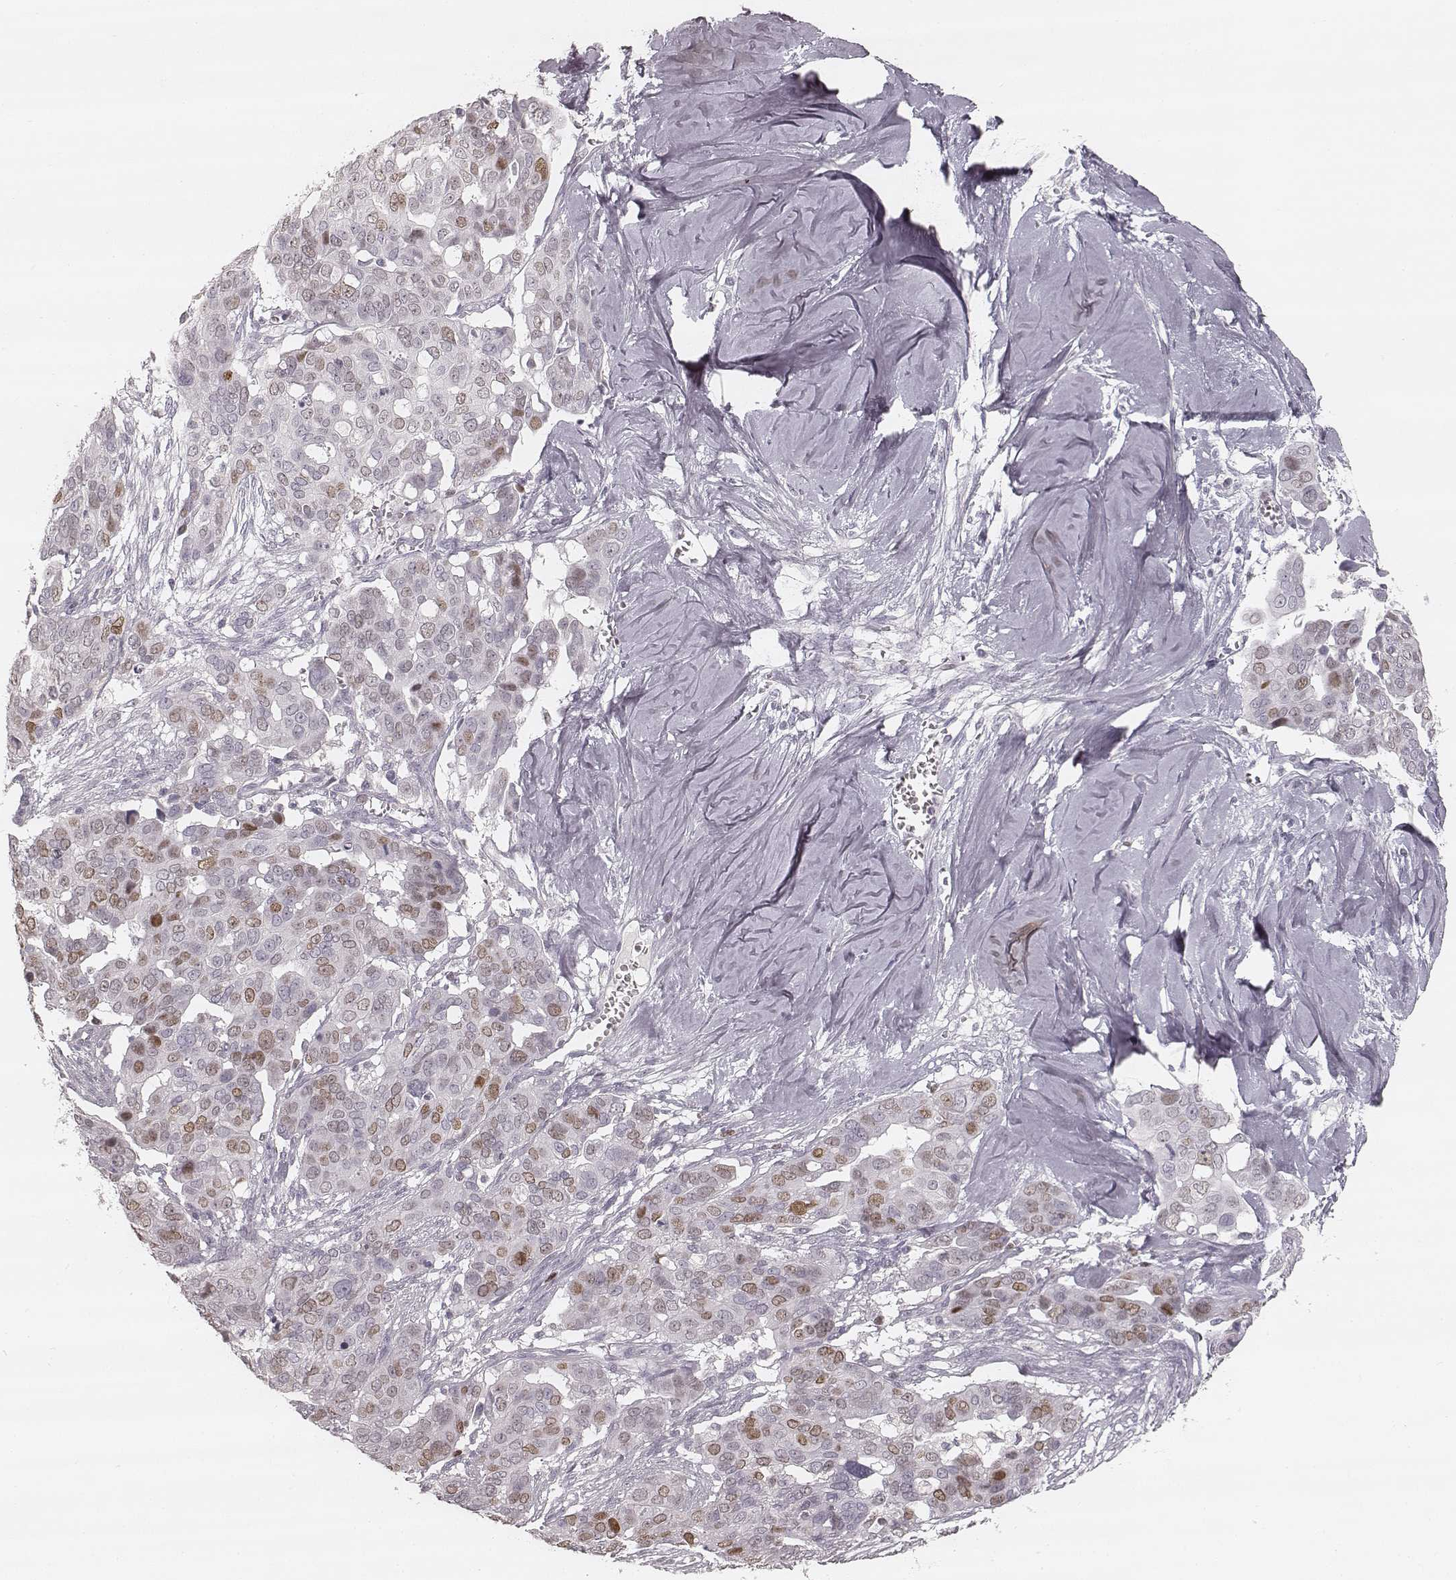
{"staining": {"intensity": "weak", "quantity": "25%-75%", "location": "nuclear"}, "tissue": "ovarian cancer", "cell_type": "Tumor cells", "image_type": "cancer", "snomed": [{"axis": "morphology", "description": "Carcinoma, endometroid"}, {"axis": "topography", "description": "Ovary"}], "caption": "This micrograph exhibits ovarian cancer (endometroid carcinoma) stained with immunohistochemistry to label a protein in brown. The nuclear of tumor cells show weak positivity for the protein. Nuclei are counter-stained blue.", "gene": "TEX37", "patient": {"sex": "female", "age": 78}}